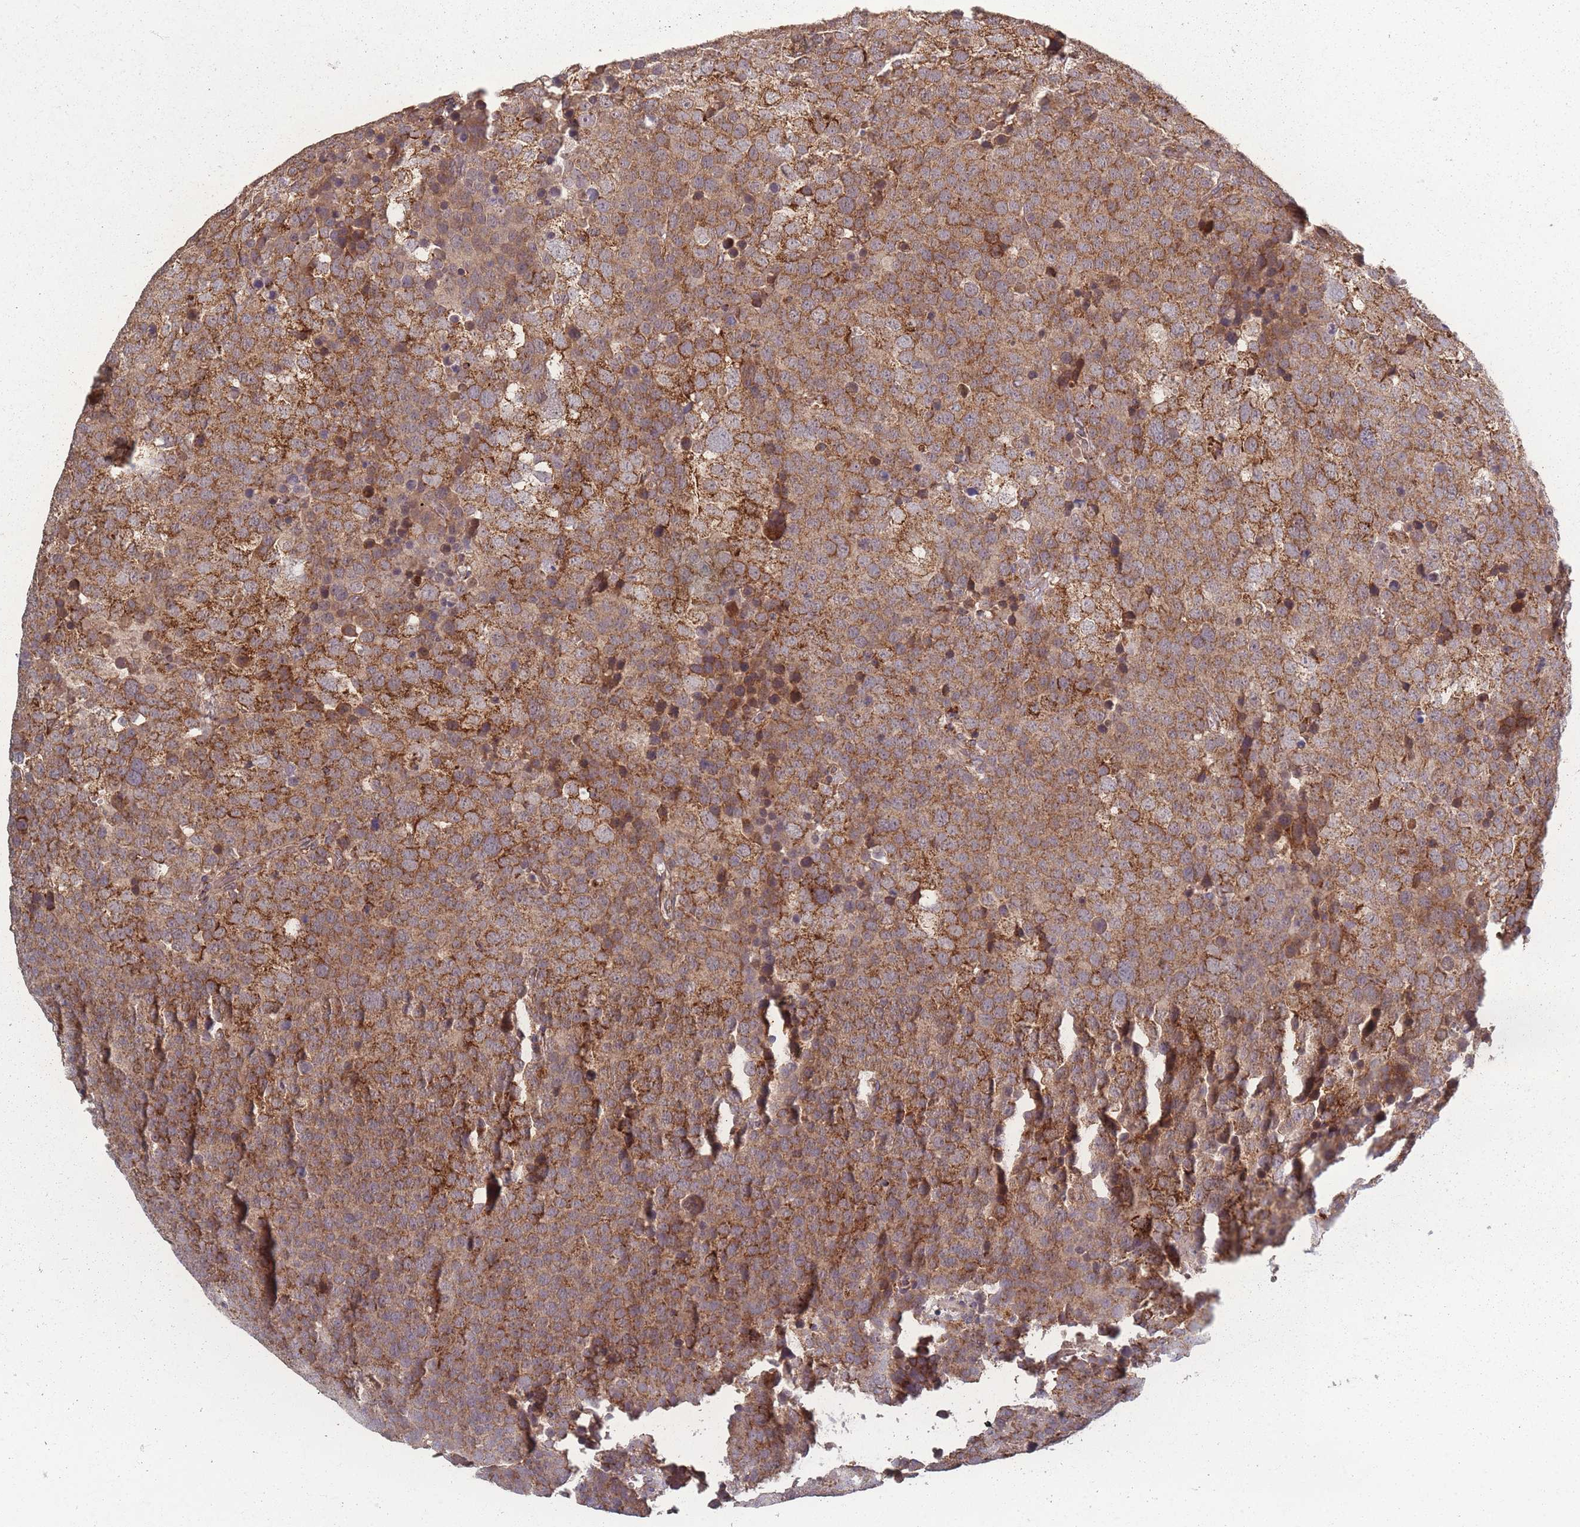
{"staining": {"intensity": "strong", "quantity": ">75%", "location": "cytoplasmic/membranous"}, "tissue": "testis cancer", "cell_type": "Tumor cells", "image_type": "cancer", "snomed": [{"axis": "morphology", "description": "Seminoma, NOS"}, {"axis": "topography", "description": "Testis"}], "caption": "Tumor cells show high levels of strong cytoplasmic/membranous staining in about >75% of cells in human seminoma (testis). The protein of interest is shown in brown color, while the nuclei are stained blue.", "gene": "LYRM7", "patient": {"sex": "male", "age": 71}}